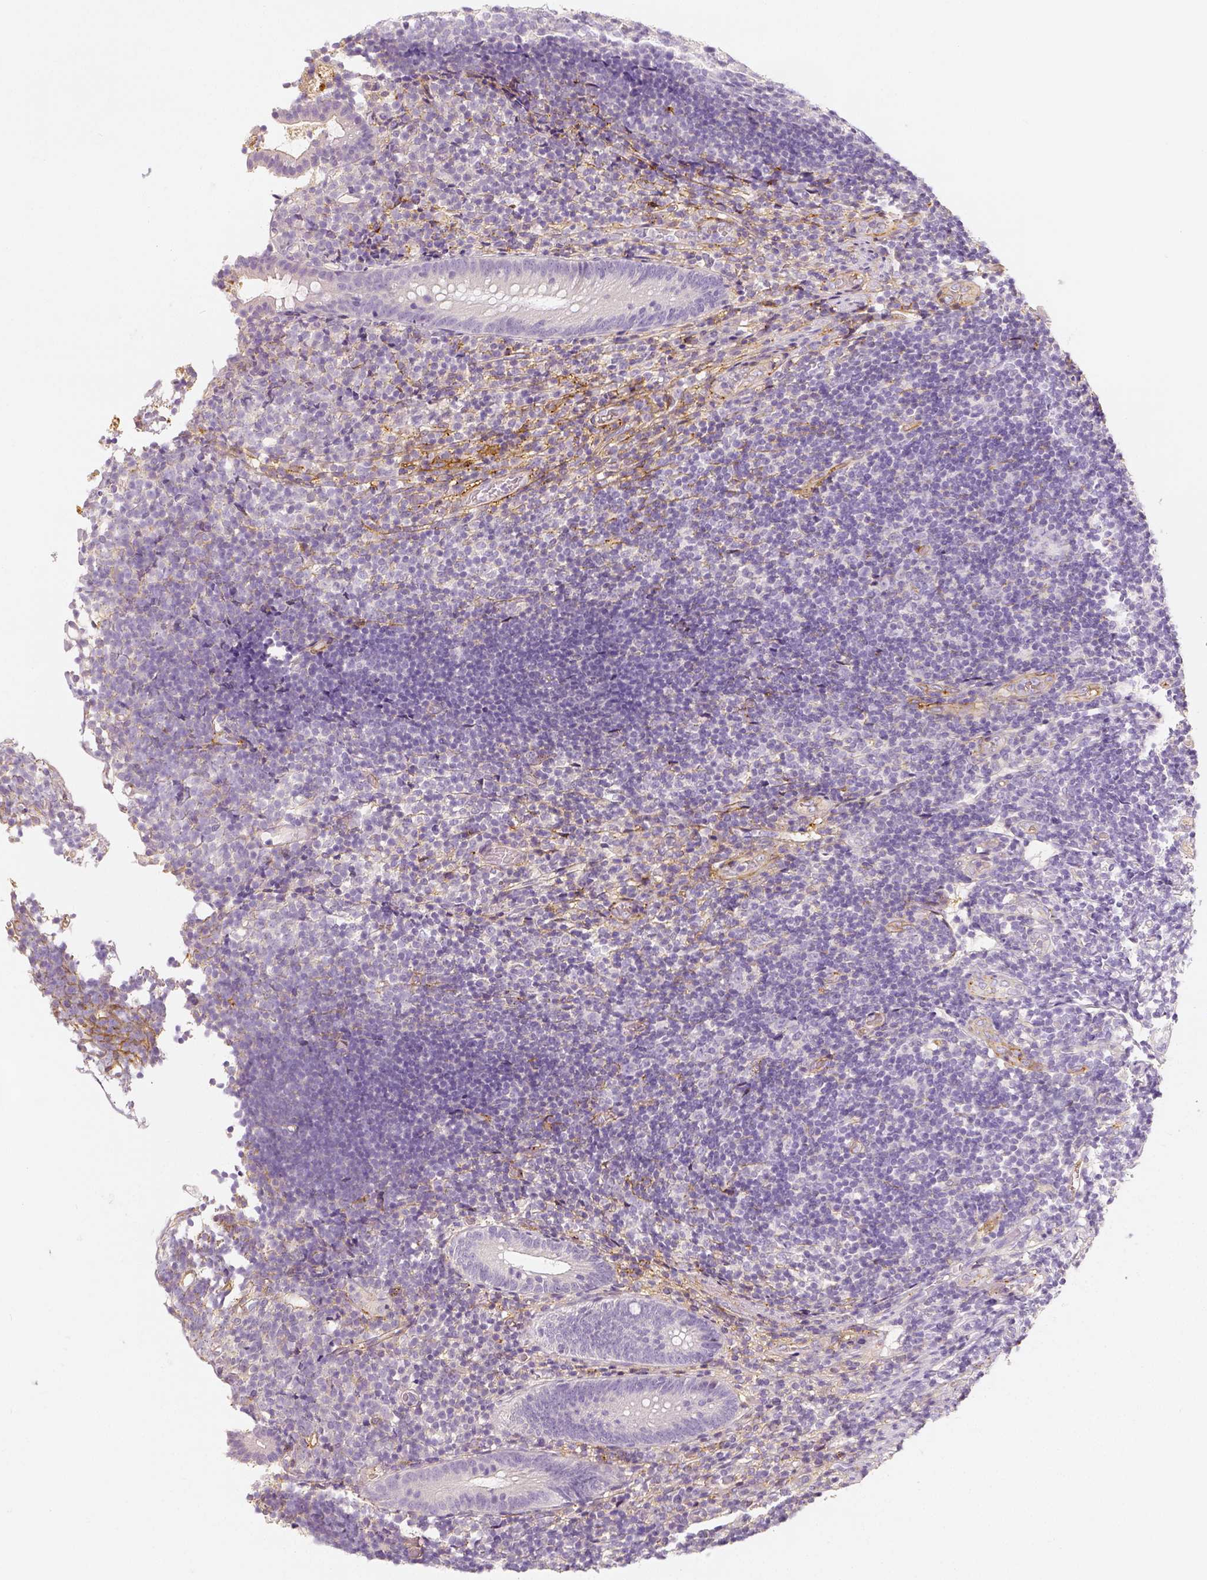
{"staining": {"intensity": "negative", "quantity": "none", "location": "none"}, "tissue": "appendix", "cell_type": "Glandular cells", "image_type": "normal", "snomed": [{"axis": "morphology", "description": "Normal tissue, NOS"}, {"axis": "topography", "description": "Appendix"}], "caption": "A high-resolution image shows immunohistochemistry staining of normal appendix, which reveals no significant positivity in glandular cells.", "gene": "THY1", "patient": {"sex": "female", "age": 32}}